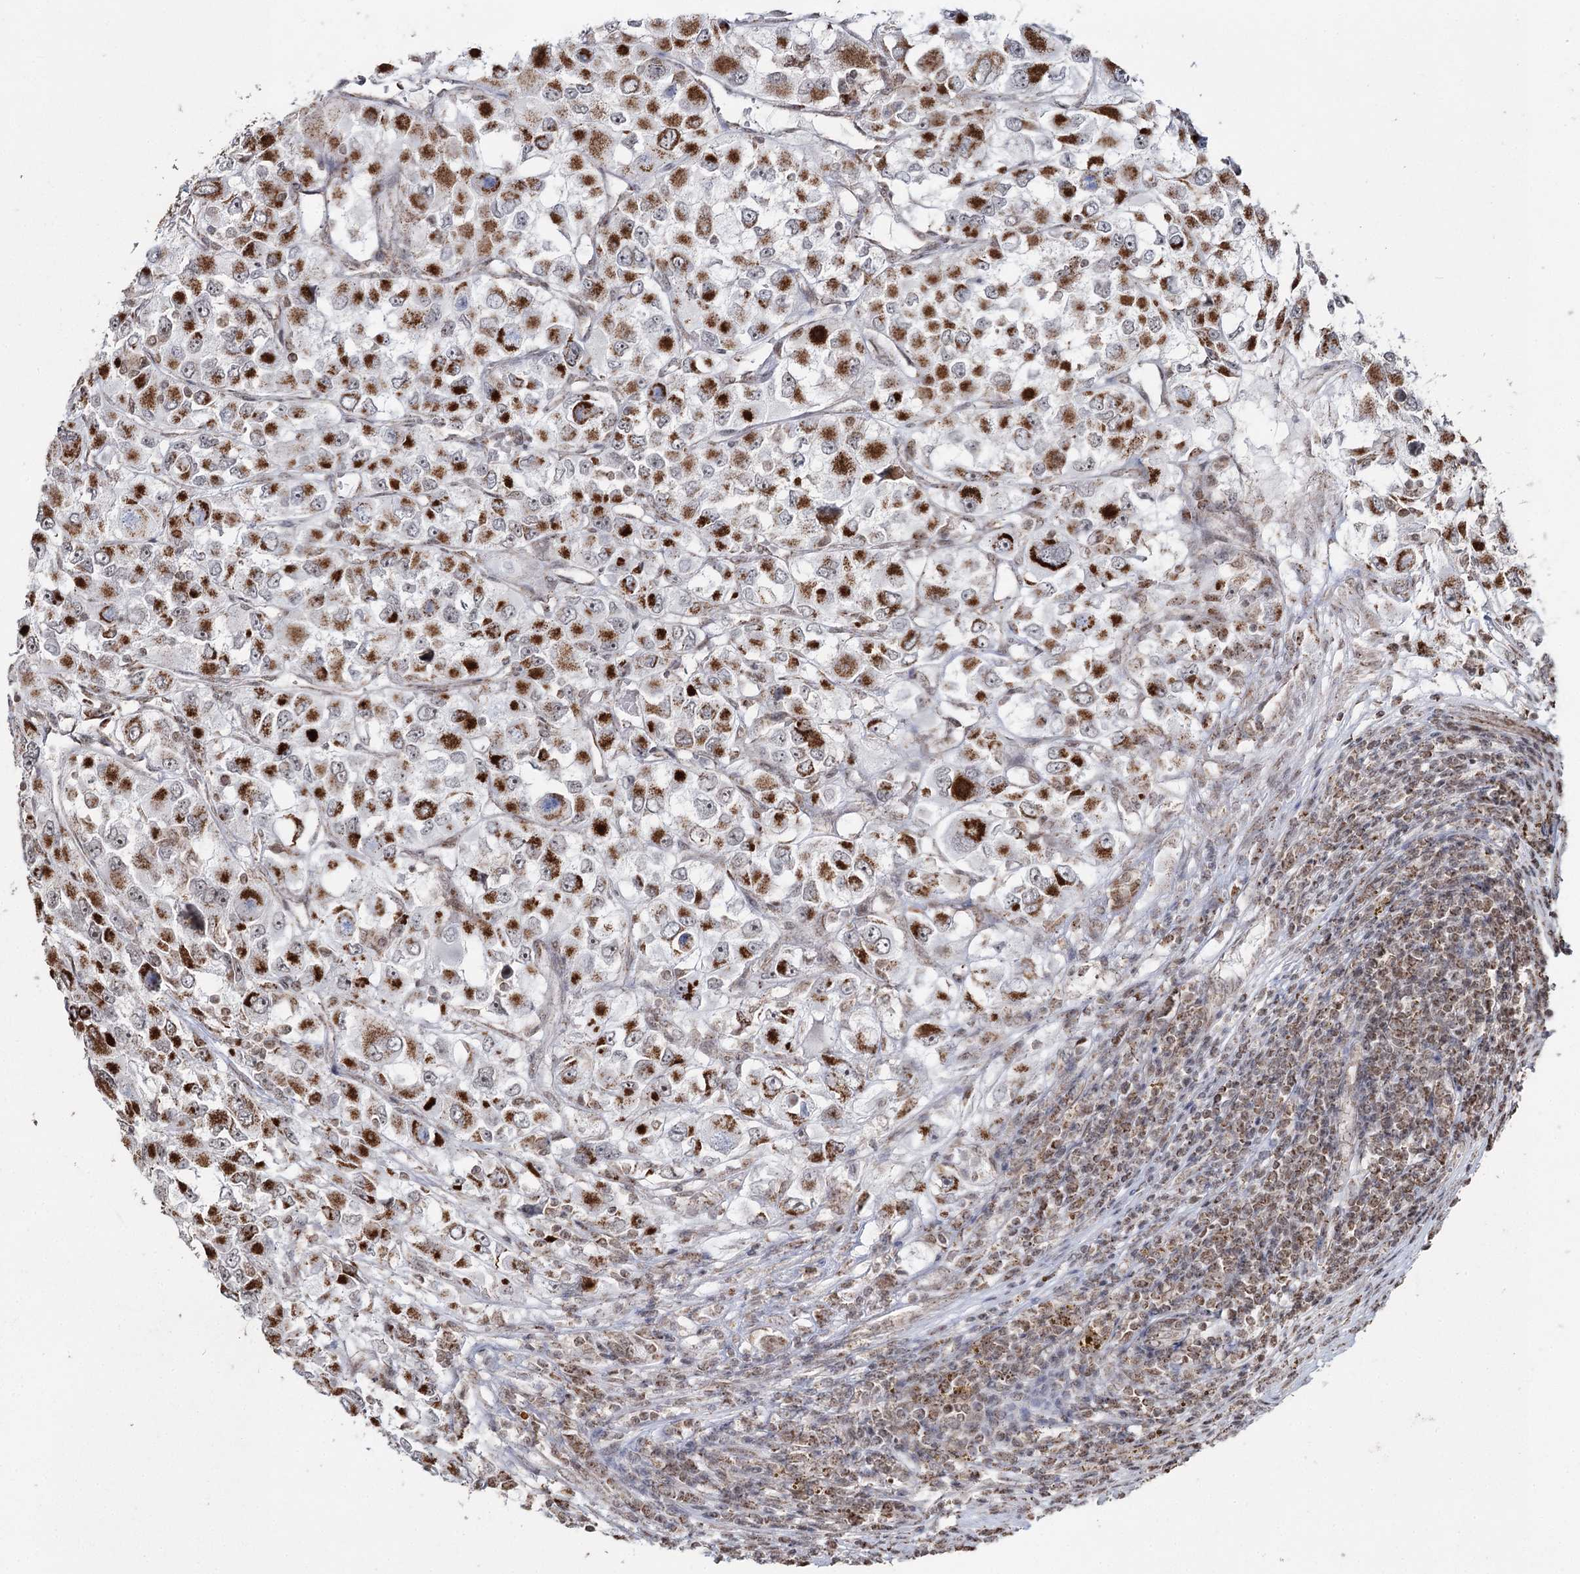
{"staining": {"intensity": "strong", "quantity": ">75%", "location": "cytoplasmic/membranous"}, "tissue": "renal cancer", "cell_type": "Tumor cells", "image_type": "cancer", "snomed": [{"axis": "morphology", "description": "Adenocarcinoma, NOS"}, {"axis": "topography", "description": "Kidney"}], "caption": "This image reveals immunohistochemistry staining of renal adenocarcinoma, with high strong cytoplasmic/membranous positivity in about >75% of tumor cells.", "gene": "PDHX", "patient": {"sex": "female", "age": 52}}